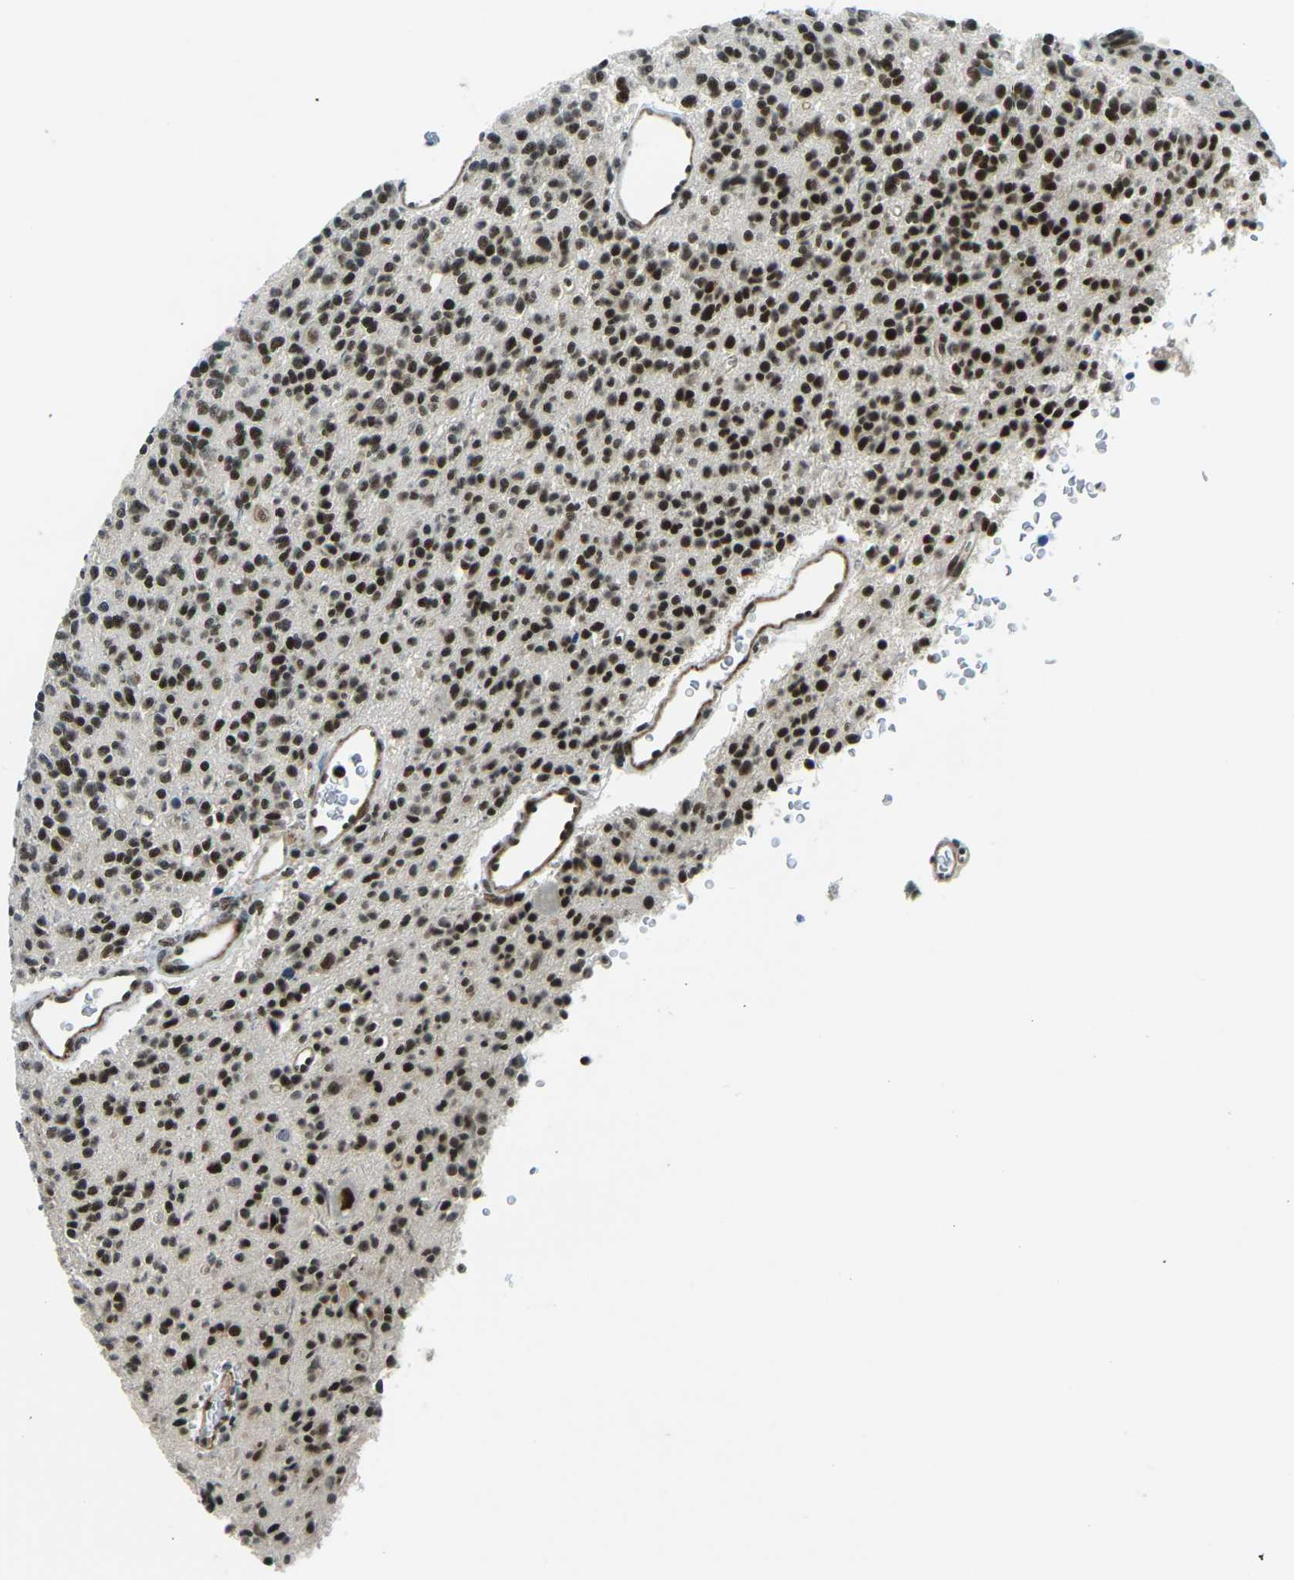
{"staining": {"intensity": "strong", "quantity": ">75%", "location": "nuclear"}, "tissue": "glioma", "cell_type": "Tumor cells", "image_type": "cancer", "snomed": [{"axis": "morphology", "description": "Glioma, malignant, High grade"}, {"axis": "topography", "description": "Brain"}], "caption": "Glioma tissue exhibits strong nuclear positivity in about >75% of tumor cells, visualized by immunohistochemistry.", "gene": "PRCC", "patient": {"sex": "male", "age": 34}}